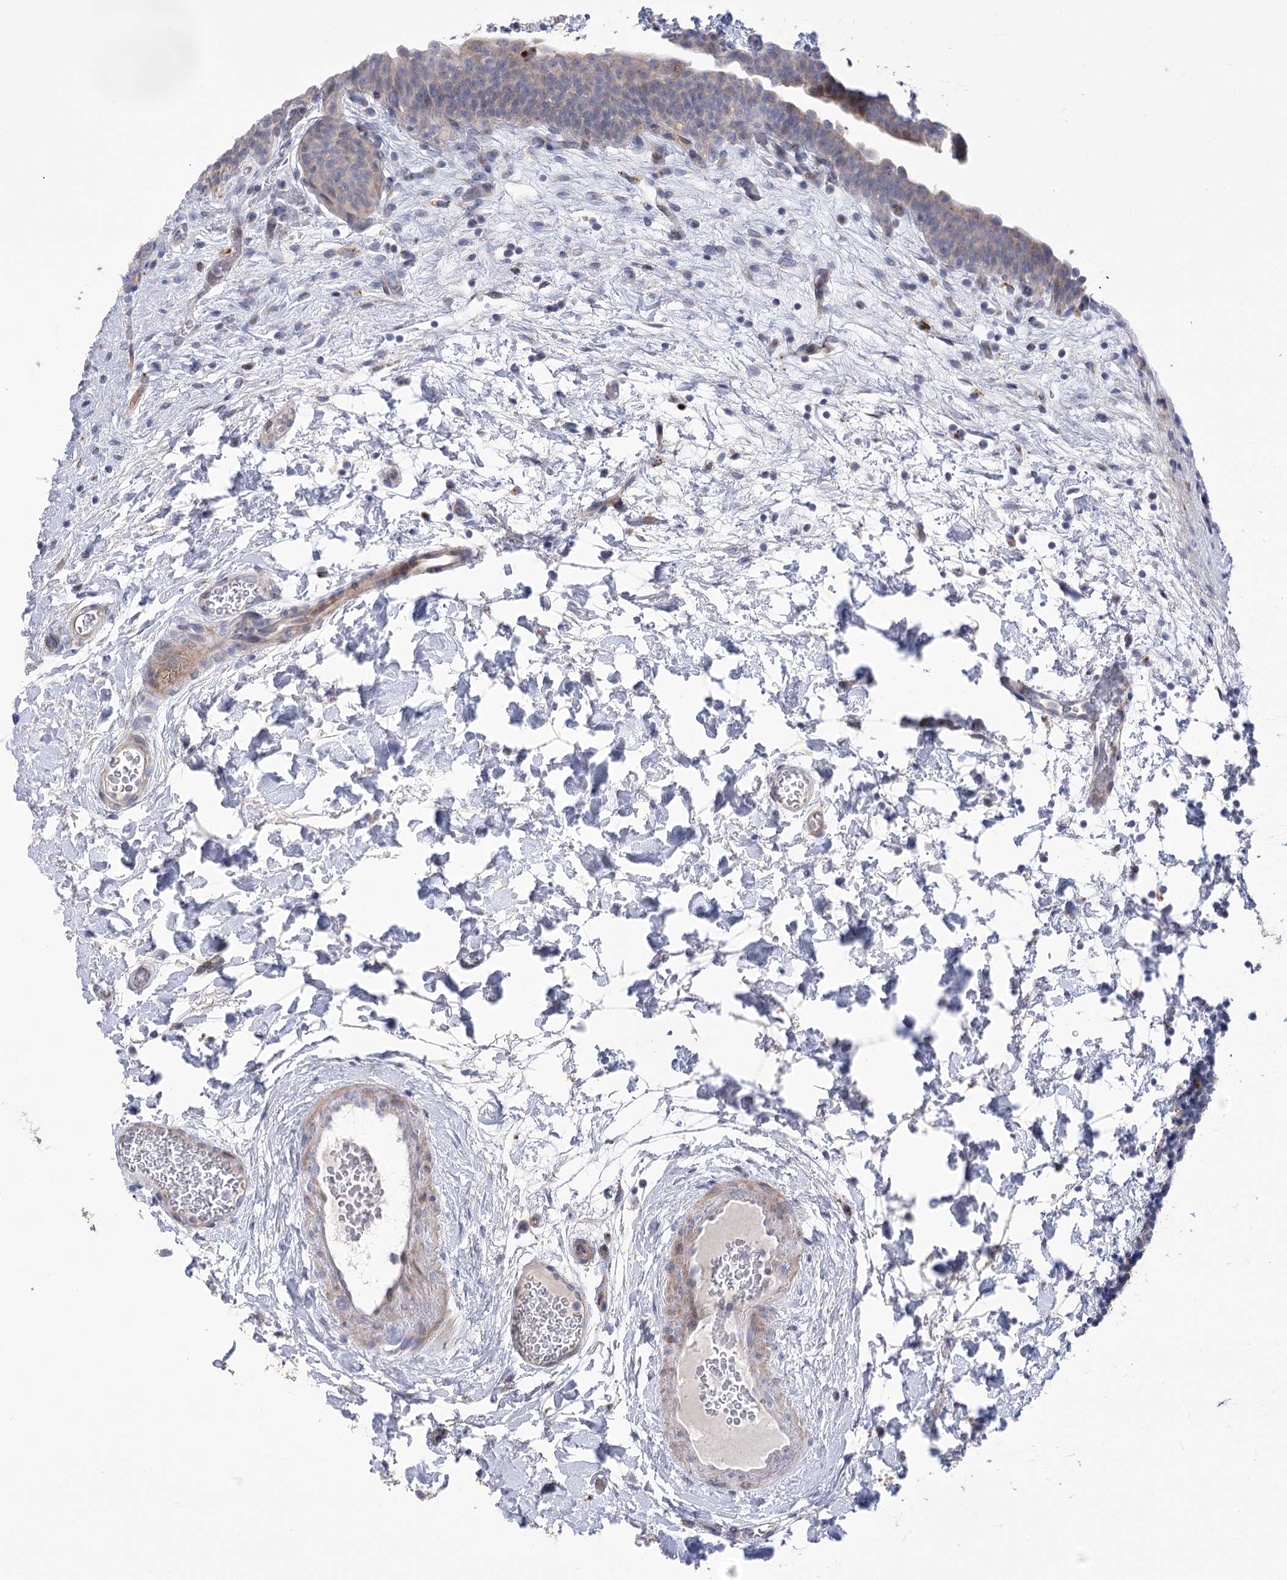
{"staining": {"intensity": "weak", "quantity": "<25%", "location": "cytoplasmic/membranous"}, "tissue": "urinary bladder", "cell_type": "Urothelial cells", "image_type": "normal", "snomed": [{"axis": "morphology", "description": "Normal tissue, NOS"}, {"axis": "topography", "description": "Urinary bladder"}], "caption": "An immunohistochemistry (IHC) image of unremarkable urinary bladder is shown. There is no staining in urothelial cells of urinary bladder.", "gene": "NME7", "patient": {"sex": "male", "age": 83}}